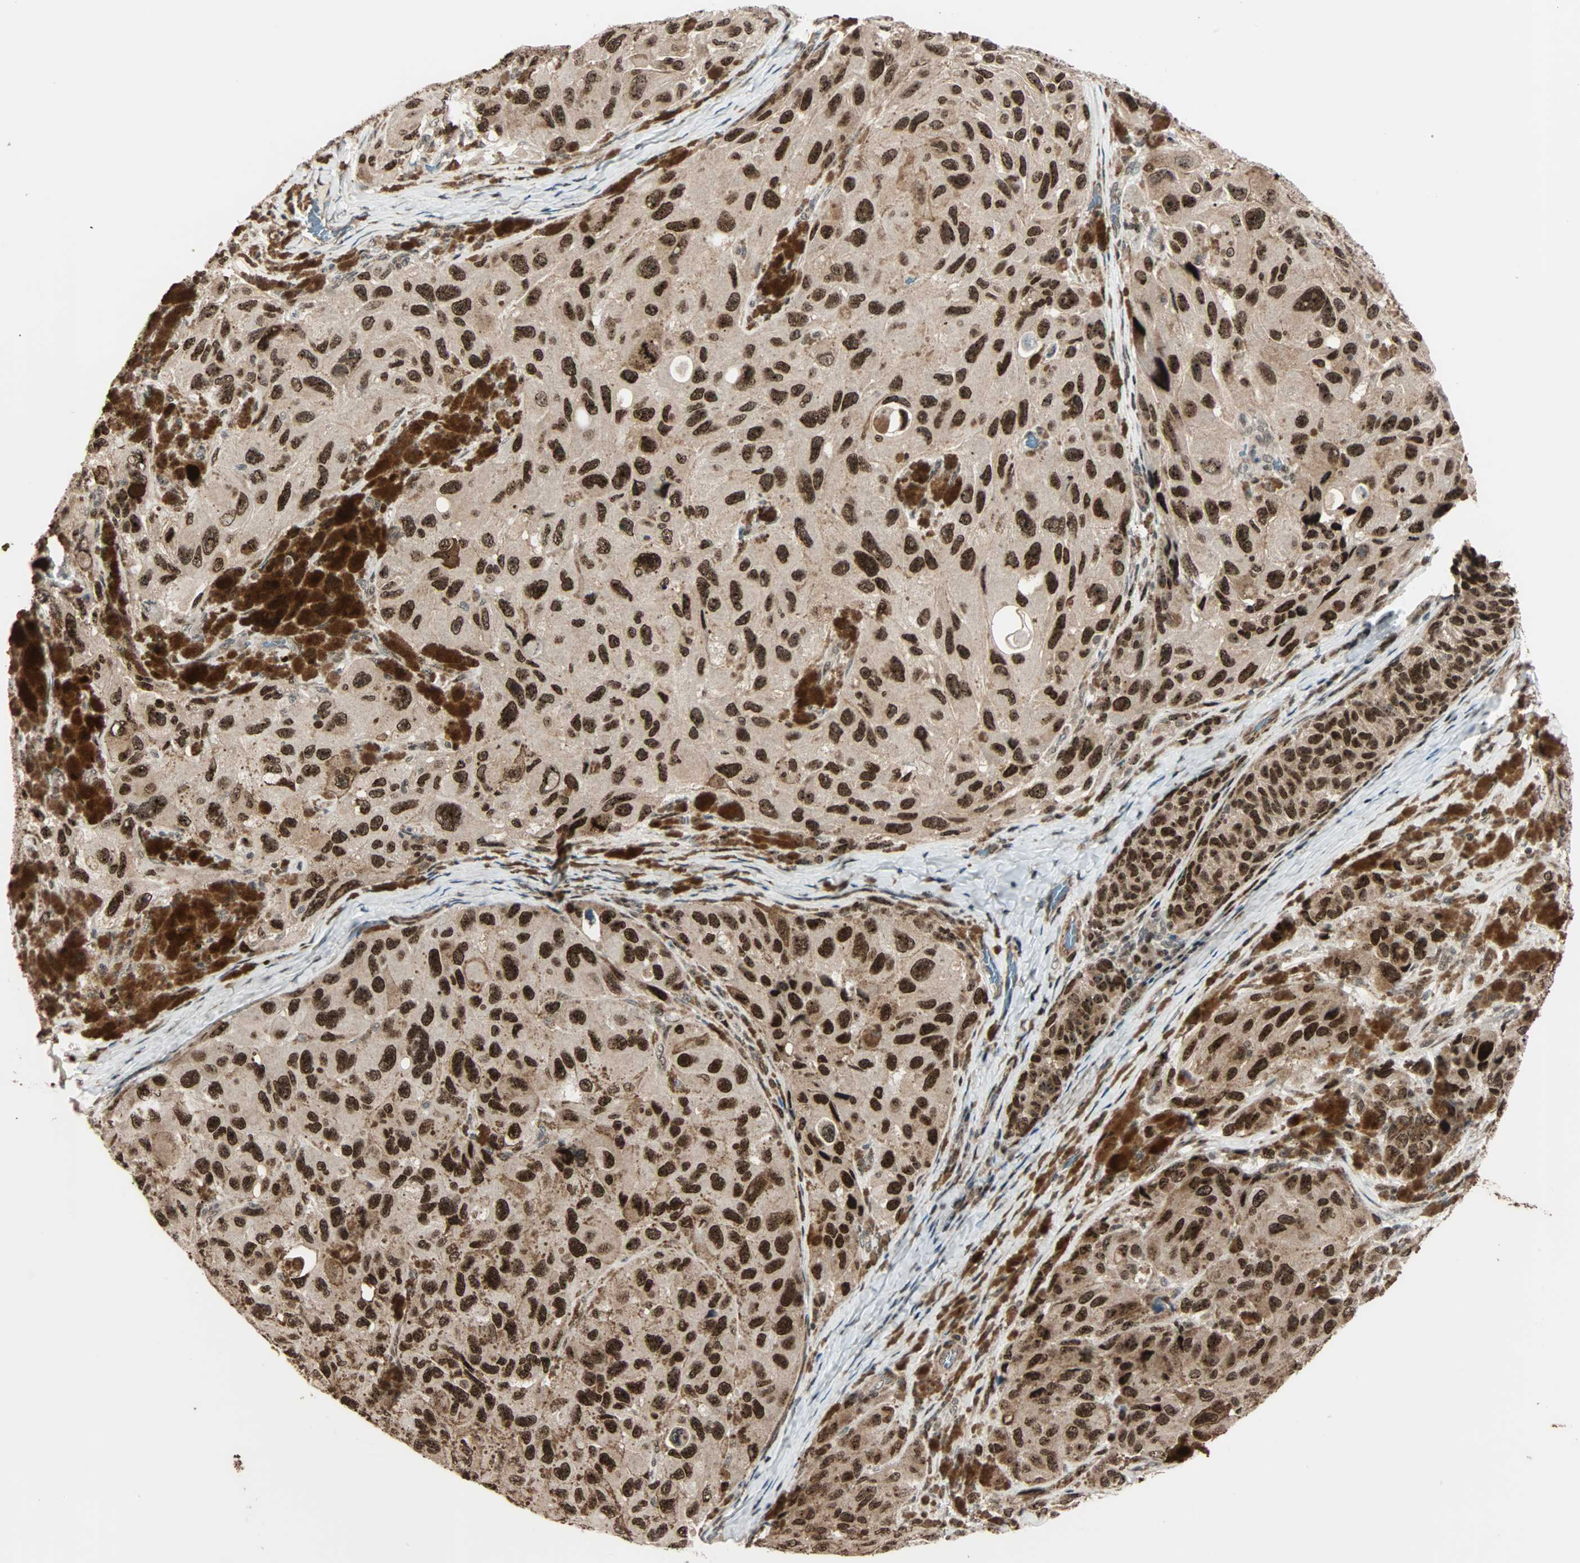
{"staining": {"intensity": "strong", "quantity": ">75%", "location": "cytoplasmic/membranous,nuclear"}, "tissue": "melanoma", "cell_type": "Tumor cells", "image_type": "cancer", "snomed": [{"axis": "morphology", "description": "Malignant melanoma, NOS"}, {"axis": "topography", "description": "Skin"}], "caption": "There is high levels of strong cytoplasmic/membranous and nuclear staining in tumor cells of malignant melanoma, as demonstrated by immunohistochemical staining (brown color).", "gene": "CBX4", "patient": {"sex": "female", "age": 73}}